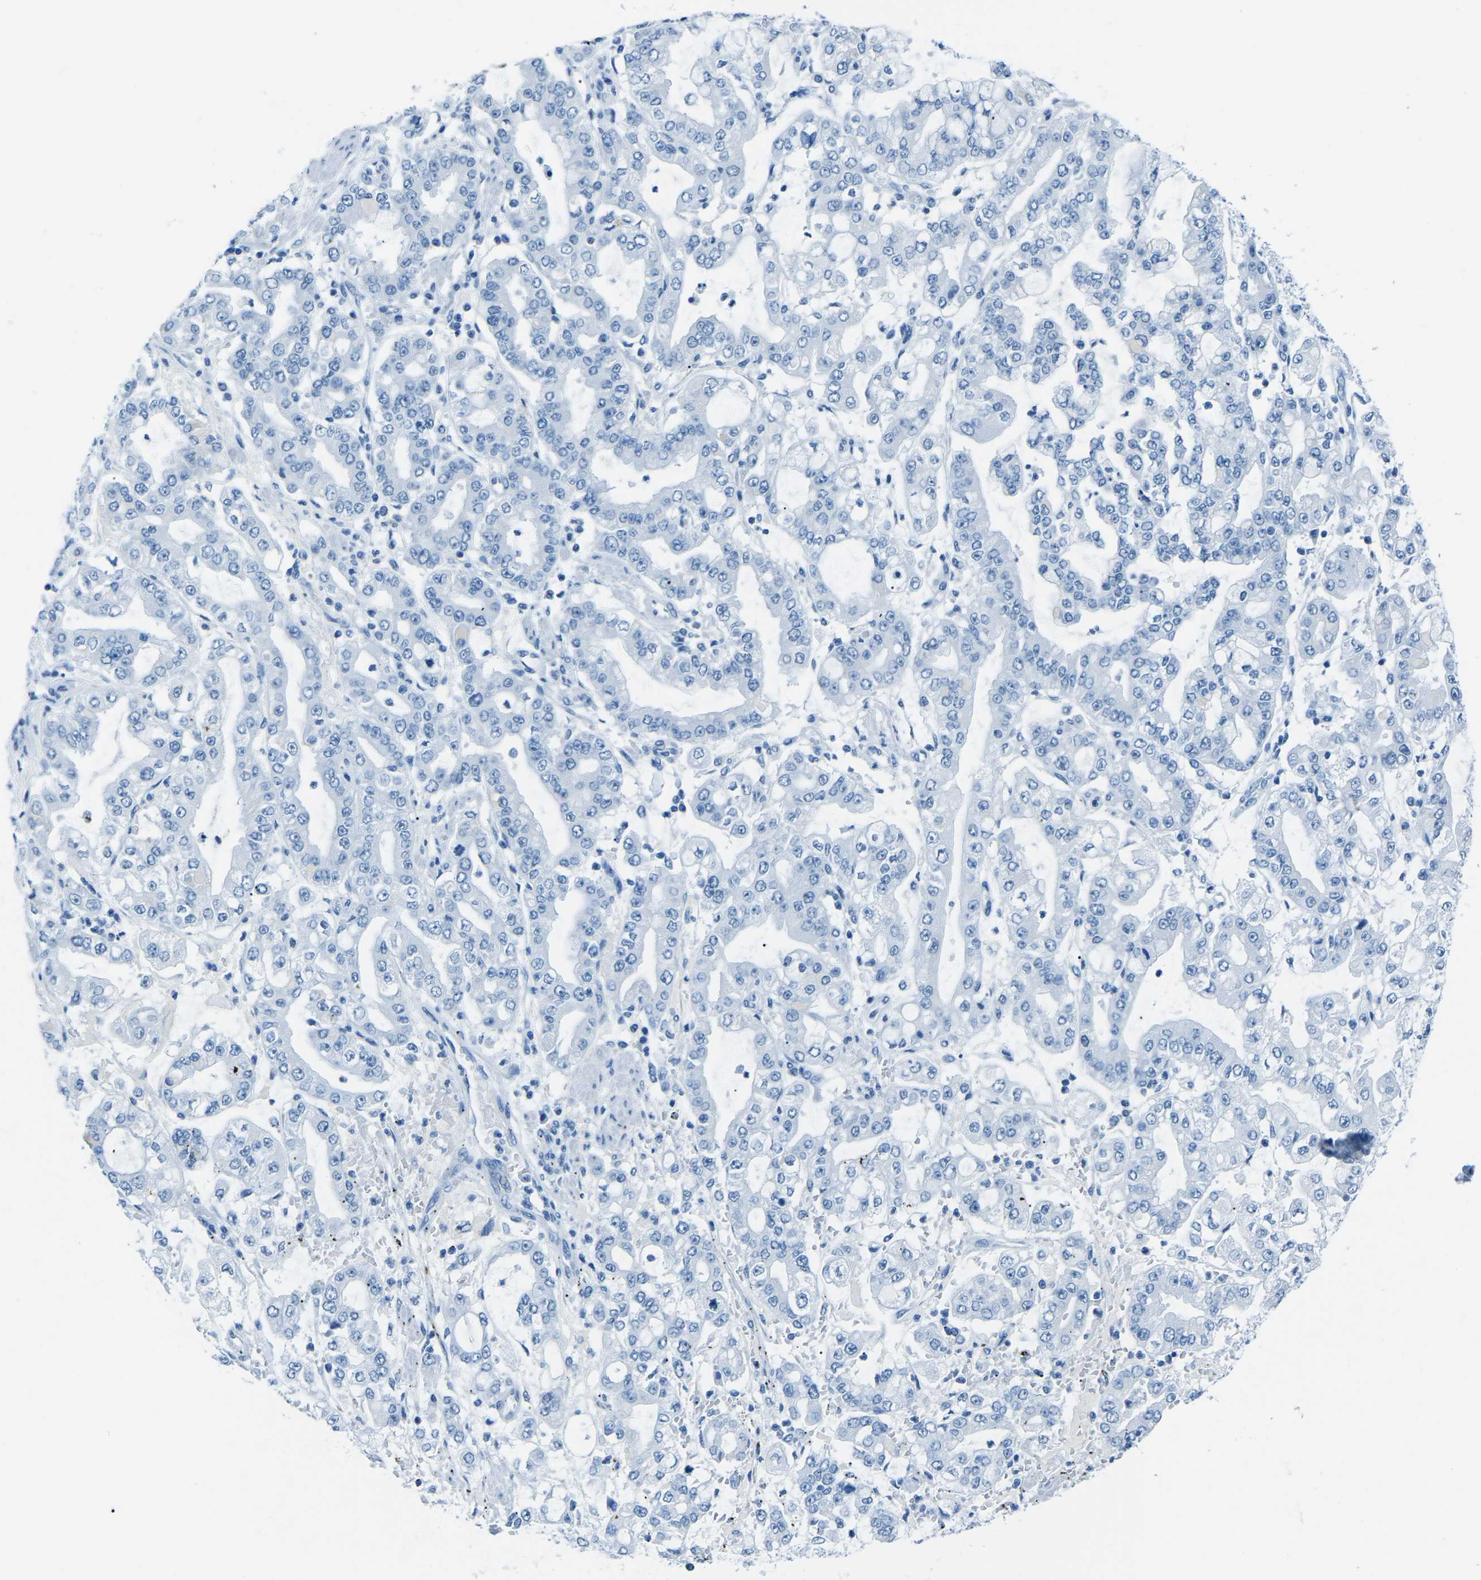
{"staining": {"intensity": "negative", "quantity": "none", "location": "none"}, "tissue": "stomach cancer", "cell_type": "Tumor cells", "image_type": "cancer", "snomed": [{"axis": "morphology", "description": "Adenocarcinoma, NOS"}, {"axis": "topography", "description": "Stomach"}], "caption": "Immunohistochemistry of stomach cancer (adenocarcinoma) reveals no positivity in tumor cells.", "gene": "MYH8", "patient": {"sex": "male", "age": 76}}